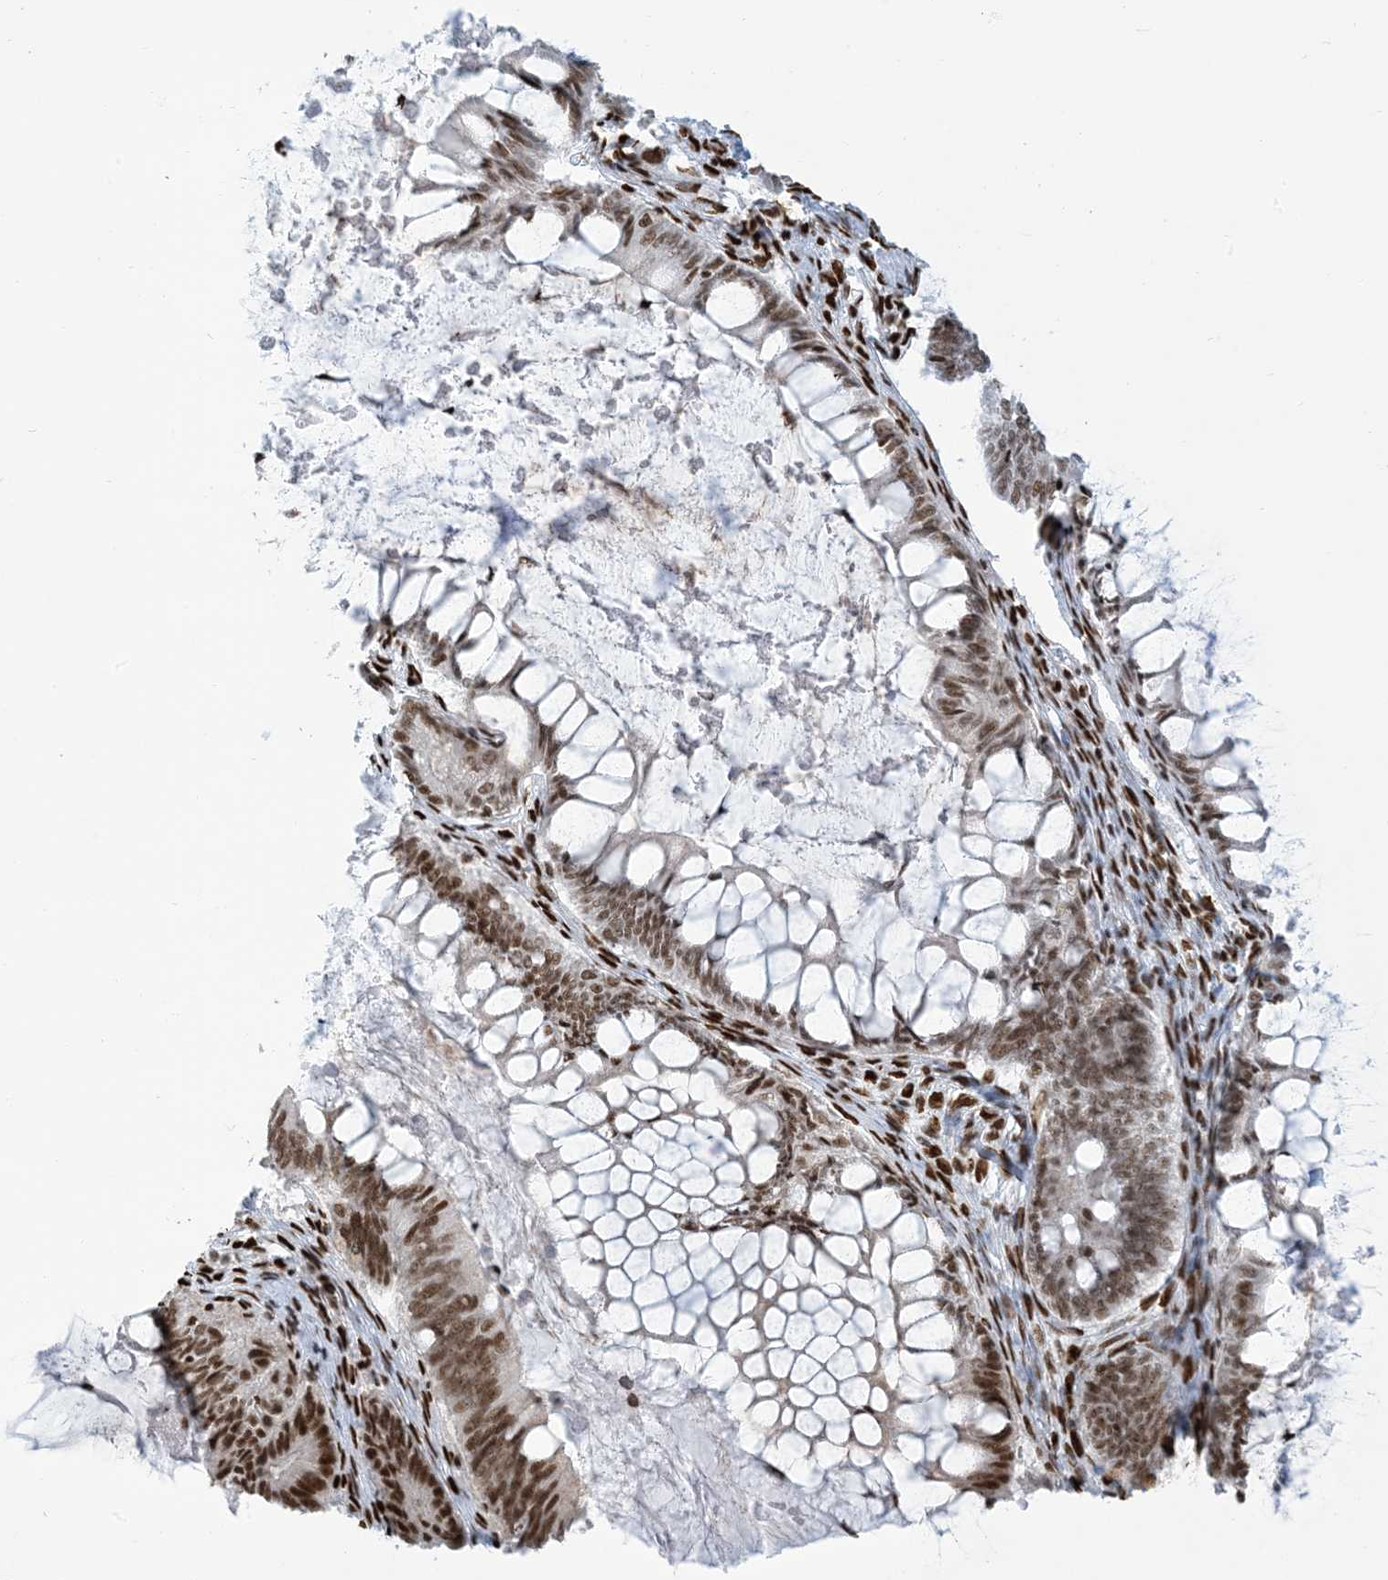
{"staining": {"intensity": "moderate", "quantity": ">75%", "location": "nuclear"}, "tissue": "ovarian cancer", "cell_type": "Tumor cells", "image_type": "cancer", "snomed": [{"axis": "morphology", "description": "Cystadenocarcinoma, mucinous, NOS"}, {"axis": "topography", "description": "Ovary"}], "caption": "The immunohistochemical stain labels moderate nuclear staining in tumor cells of ovarian cancer (mucinous cystadenocarcinoma) tissue.", "gene": "STAG1", "patient": {"sex": "female", "age": 61}}